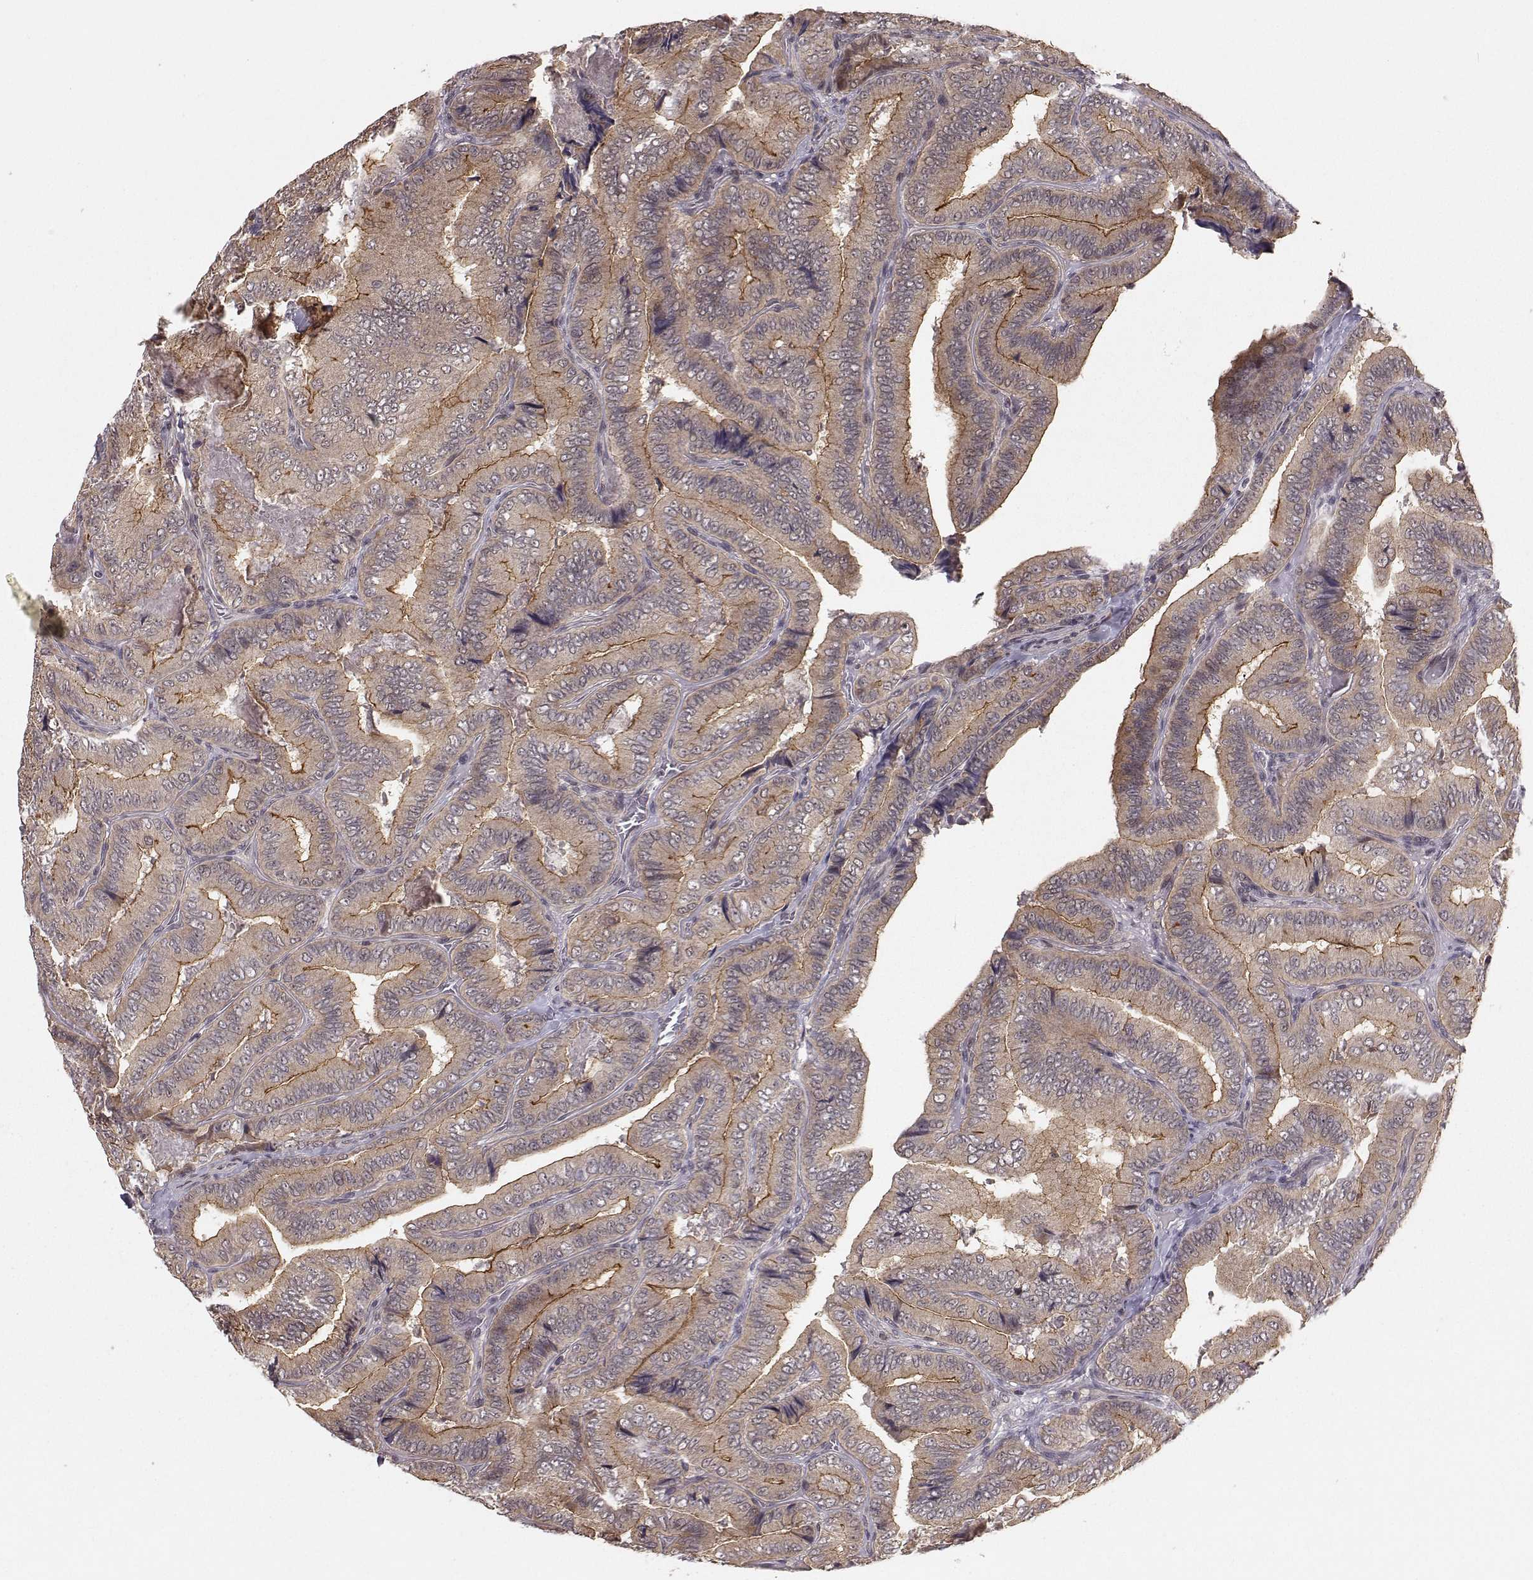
{"staining": {"intensity": "strong", "quantity": ">75%", "location": "cytoplasmic/membranous"}, "tissue": "thyroid cancer", "cell_type": "Tumor cells", "image_type": "cancer", "snomed": [{"axis": "morphology", "description": "Papillary adenocarcinoma, NOS"}, {"axis": "topography", "description": "Thyroid gland"}], "caption": "Immunohistochemical staining of human papillary adenocarcinoma (thyroid) shows strong cytoplasmic/membranous protein expression in about >75% of tumor cells. (brown staining indicates protein expression, while blue staining denotes nuclei).", "gene": "PLEKHG3", "patient": {"sex": "male", "age": 61}}